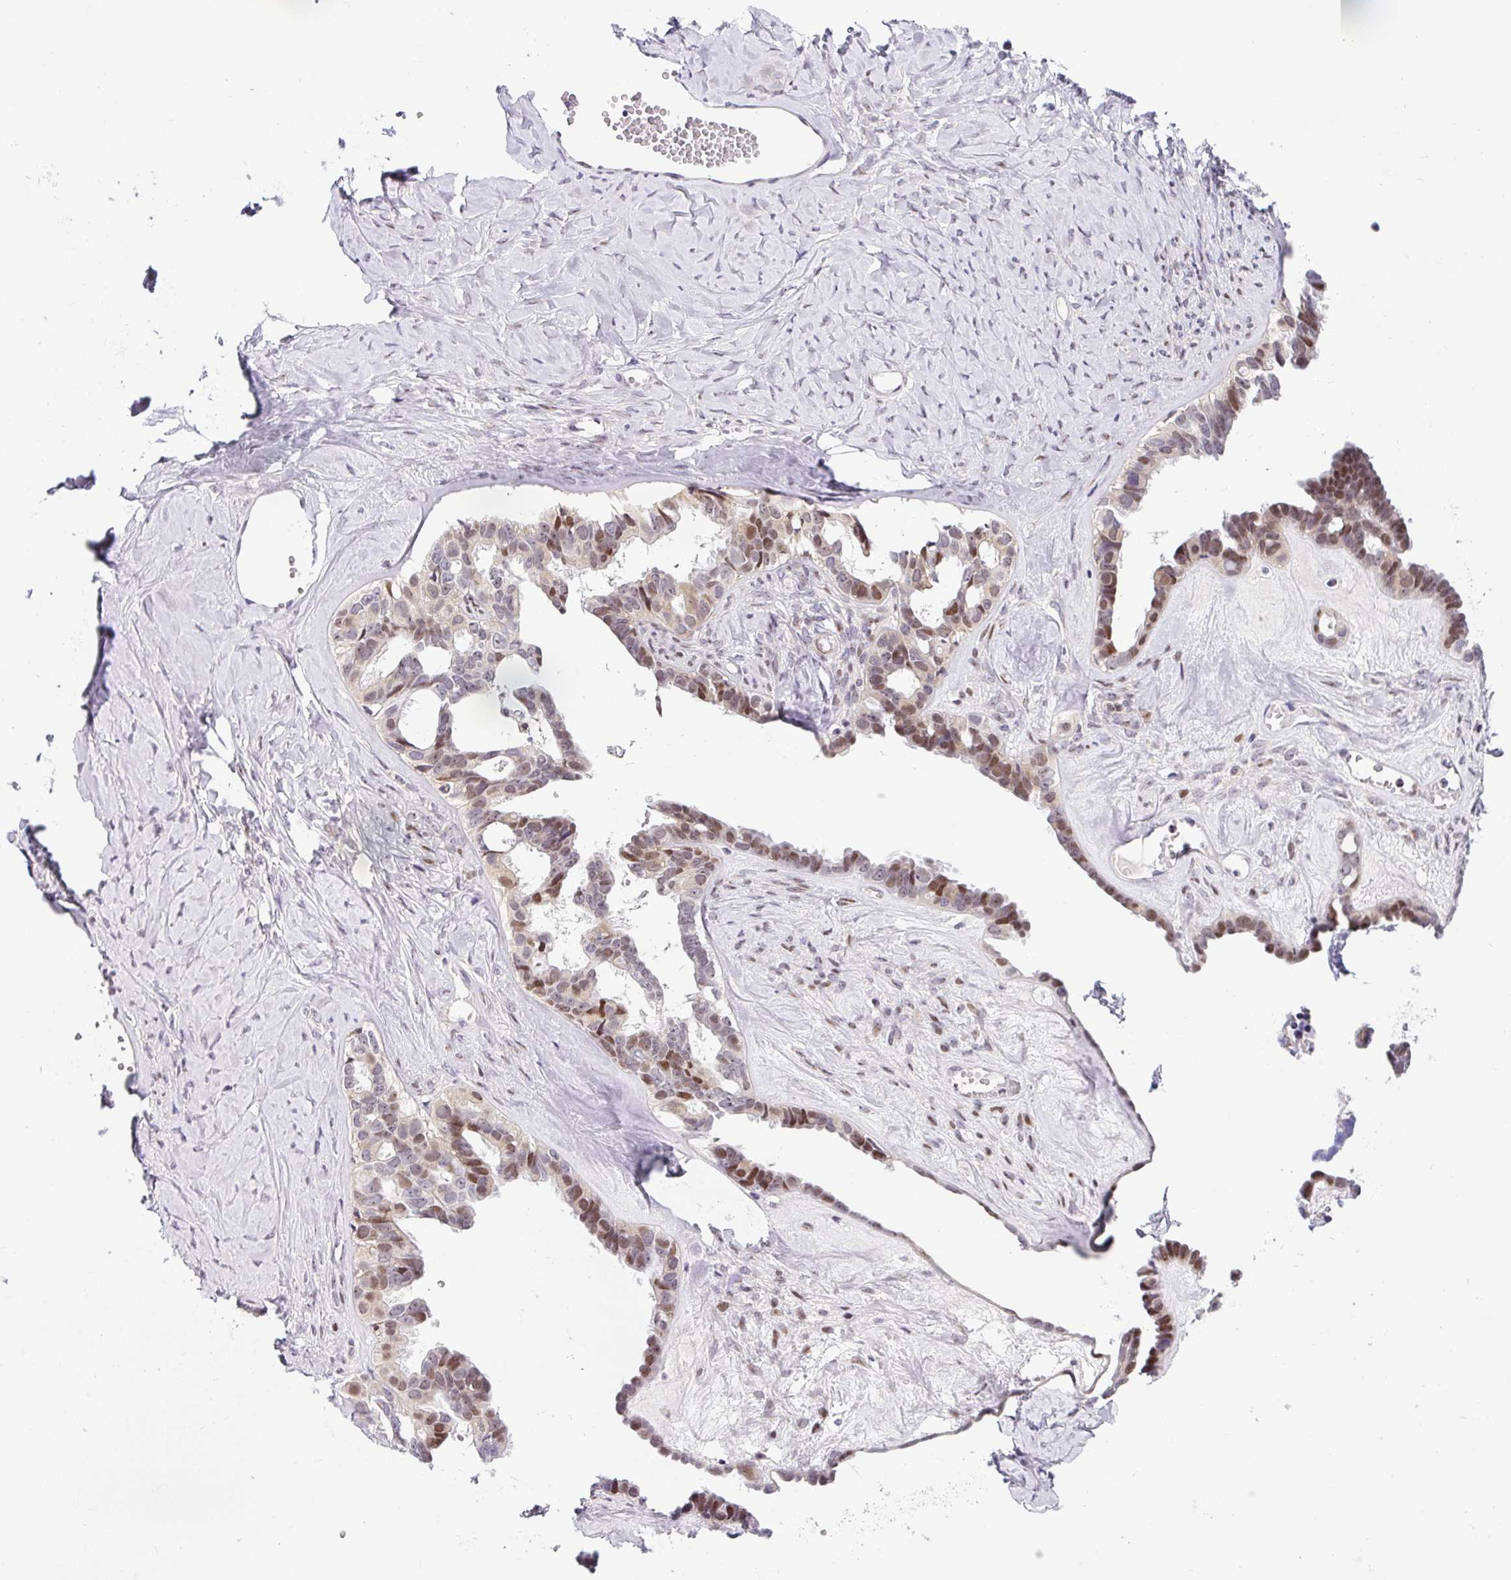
{"staining": {"intensity": "moderate", "quantity": "25%-75%", "location": "nuclear"}, "tissue": "ovarian cancer", "cell_type": "Tumor cells", "image_type": "cancer", "snomed": [{"axis": "morphology", "description": "Cystadenocarcinoma, serous, NOS"}, {"axis": "topography", "description": "Ovary"}], "caption": "Ovarian cancer tissue exhibits moderate nuclear expression in about 25%-75% of tumor cells", "gene": "NDUFB2", "patient": {"sex": "female", "age": 69}}